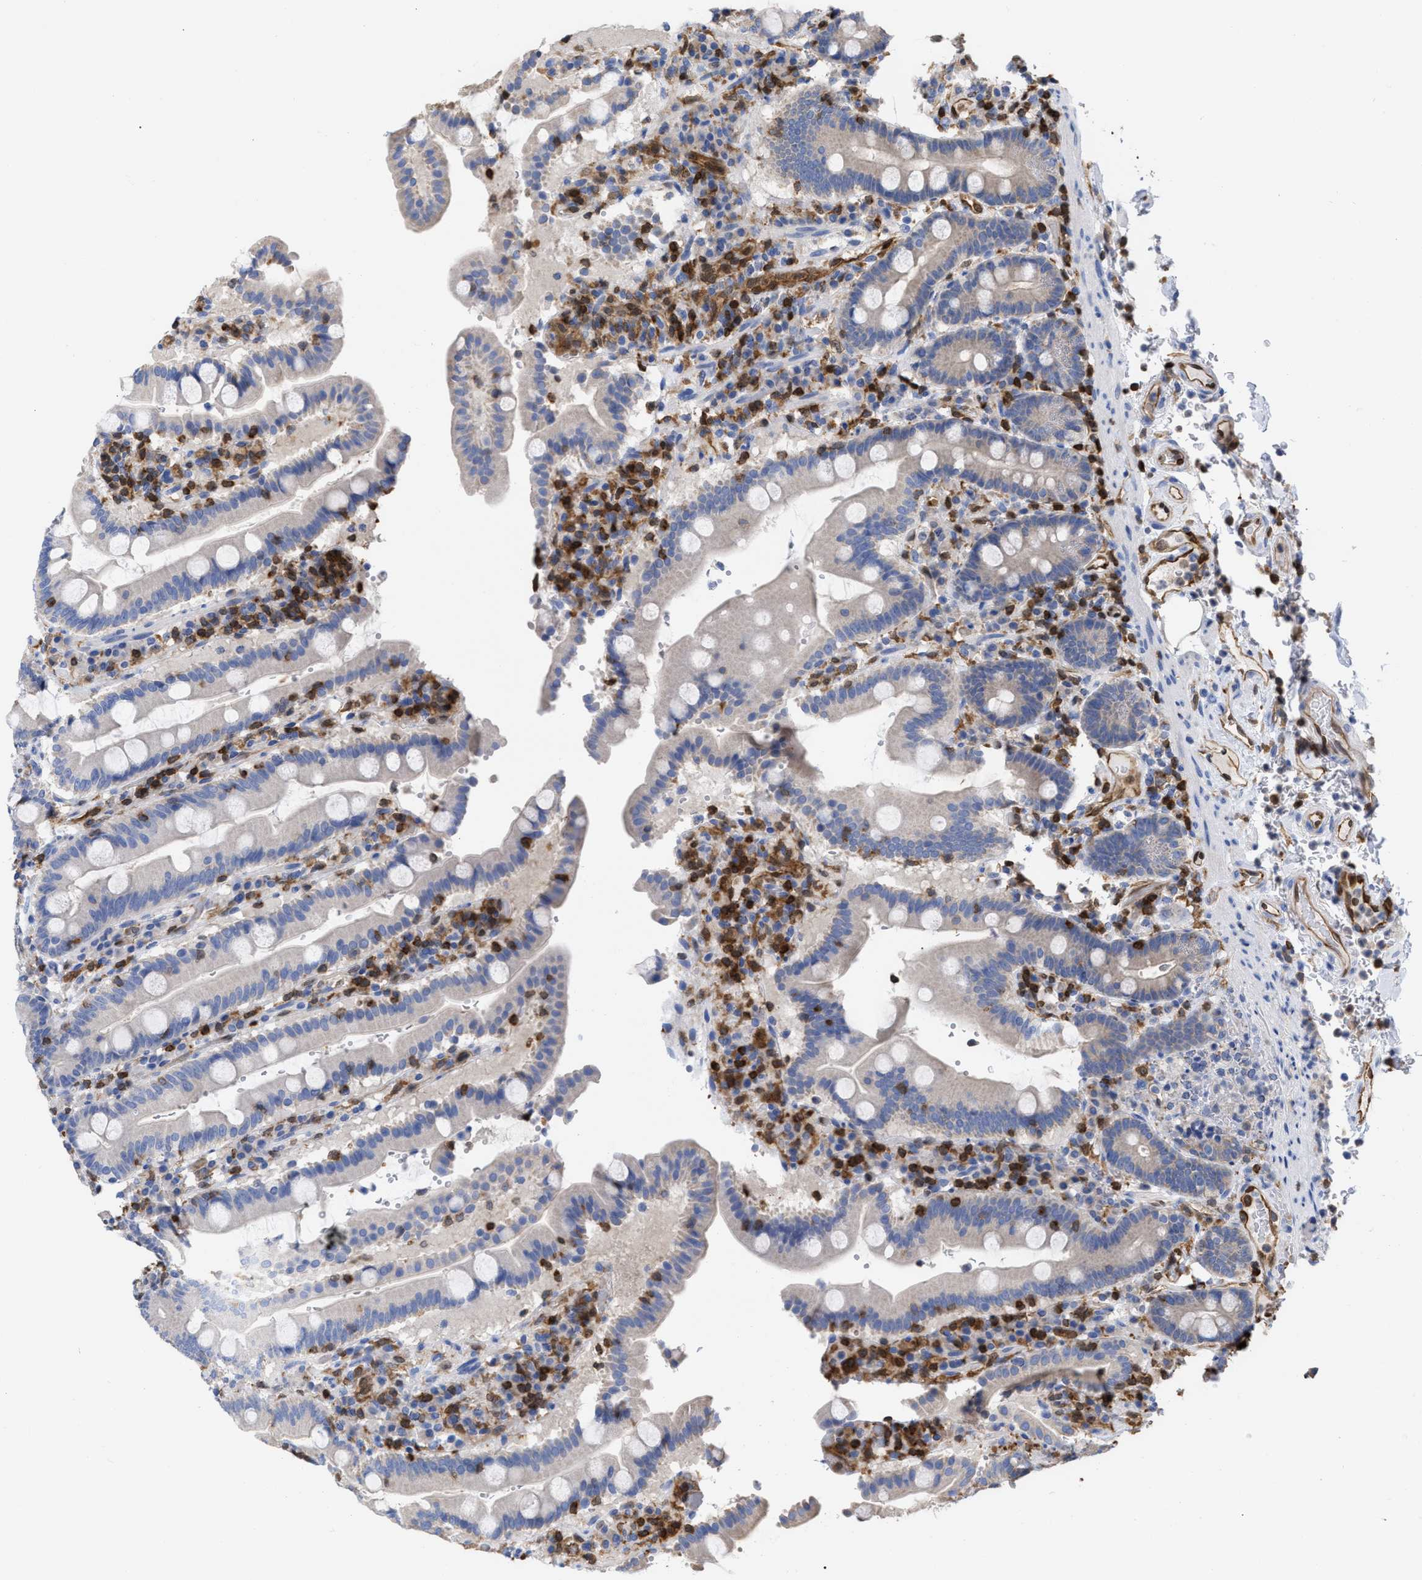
{"staining": {"intensity": "weak", "quantity": "<25%", "location": "cytoplasmic/membranous"}, "tissue": "duodenum", "cell_type": "Glandular cells", "image_type": "normal", "snomed": [{"axis": "morphology", "description": "Normal tissue, NOS"}, {"axis": "topography", "description": "Small intestine, NOS"}], "caption": "This is an immunohistochemistry (IHC) photomicrograph of benign duodenum. There is no staining in glandular cells.", "gene": "GIMAP4", "patient": {"sex": "female", "age": 71}}